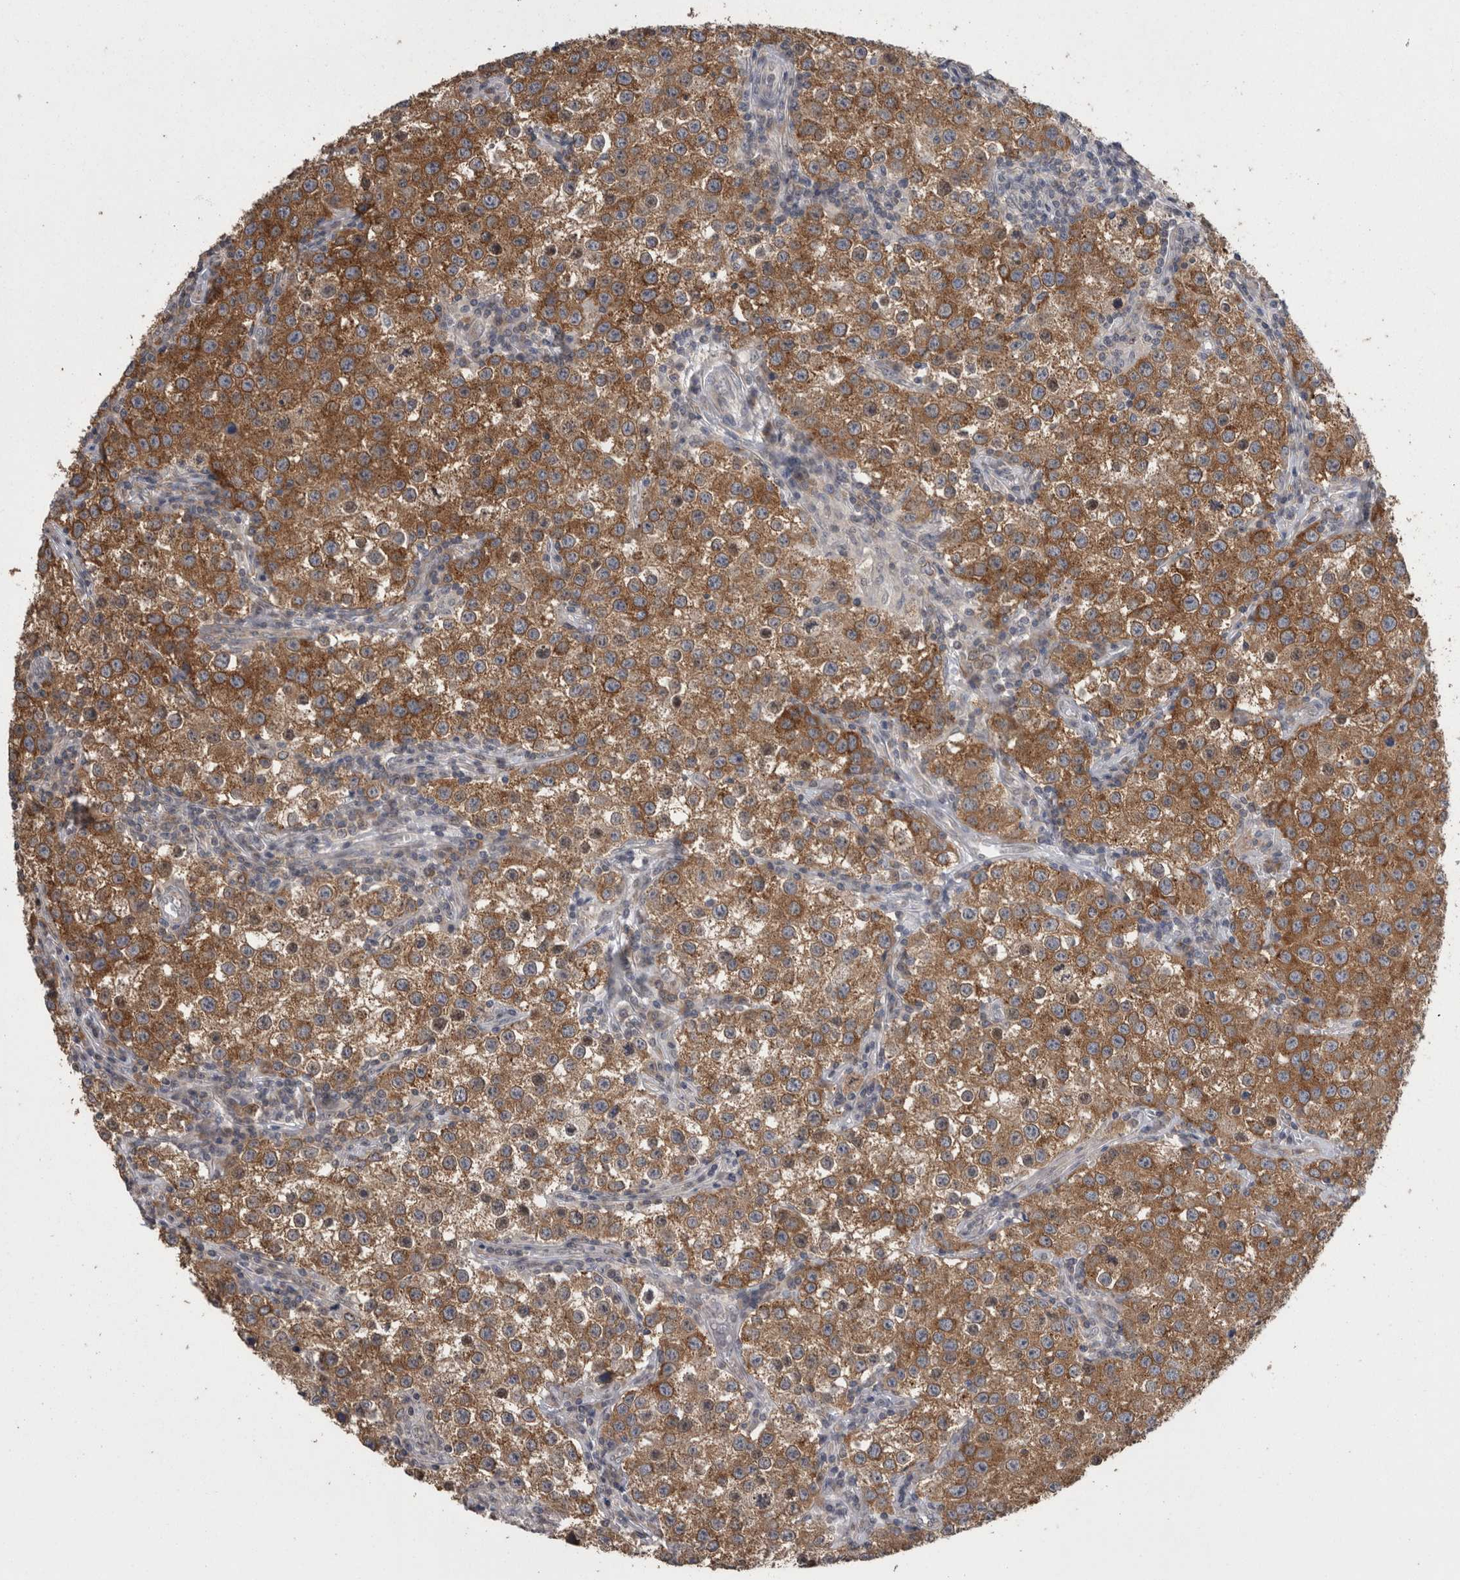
{"staining": {"intensity": "strong", "quantity": ">75%", "location": "cytoplasmic/membranous"}, "tissue": "testis cancer", "cell_type": "Tumor cells", "image_type": "cancer", "snomed": [{"axis": "morphology", "description": "Seminoma, NOS"}, {"axis": "morphology", "description": "Carcinoma, Embryonal, NOS"}, {"axis": "topography", "description": "Testis"}], "caption": "Strong cytoplasmic/membranous positivity for a protein is appreciated in approximately >75% of tumor cells of testis cancer using immunohistochemistry (IHC).", "gene": "DDX6", "patient": {"sex": "male", "age": 43}}